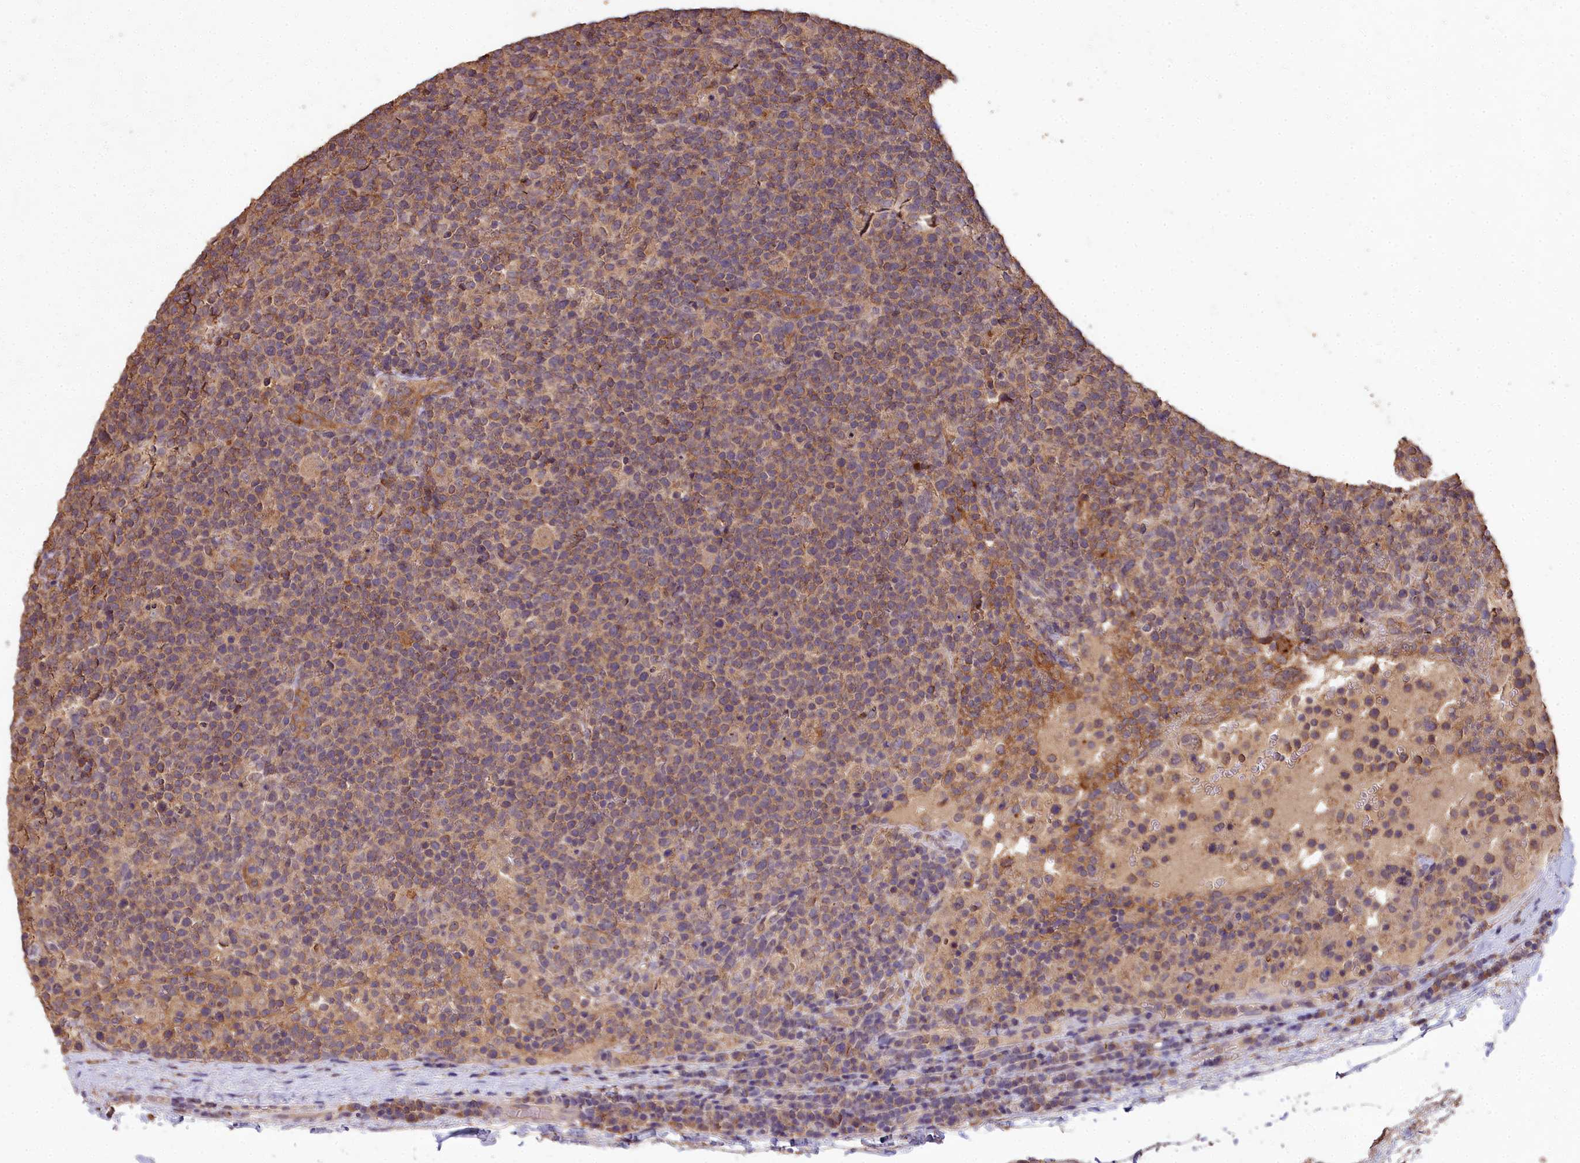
{"staining": {"intensity": "moderate", "quantity": ">75%", "location": "cytoplasmic/membranous"}, "tissue": "lymphoma", "cell_type": "Tumor cells", "image_type": "cancer", "snomed": [{"axis": "morphology", "description": "Malignant lymphoma, non-Hodgkin's type, High grade"}, {"axis": "topography", "description": "Lymph node"}], "caption": "Lymphoma tissue exhibits moderate cytoplasmic/membranous staining in approximately >75% of tumor cells, visualized by immunohistochemistry.", "gene": "CEMIP2", "patient": {"sex": "male", "age": 61}}